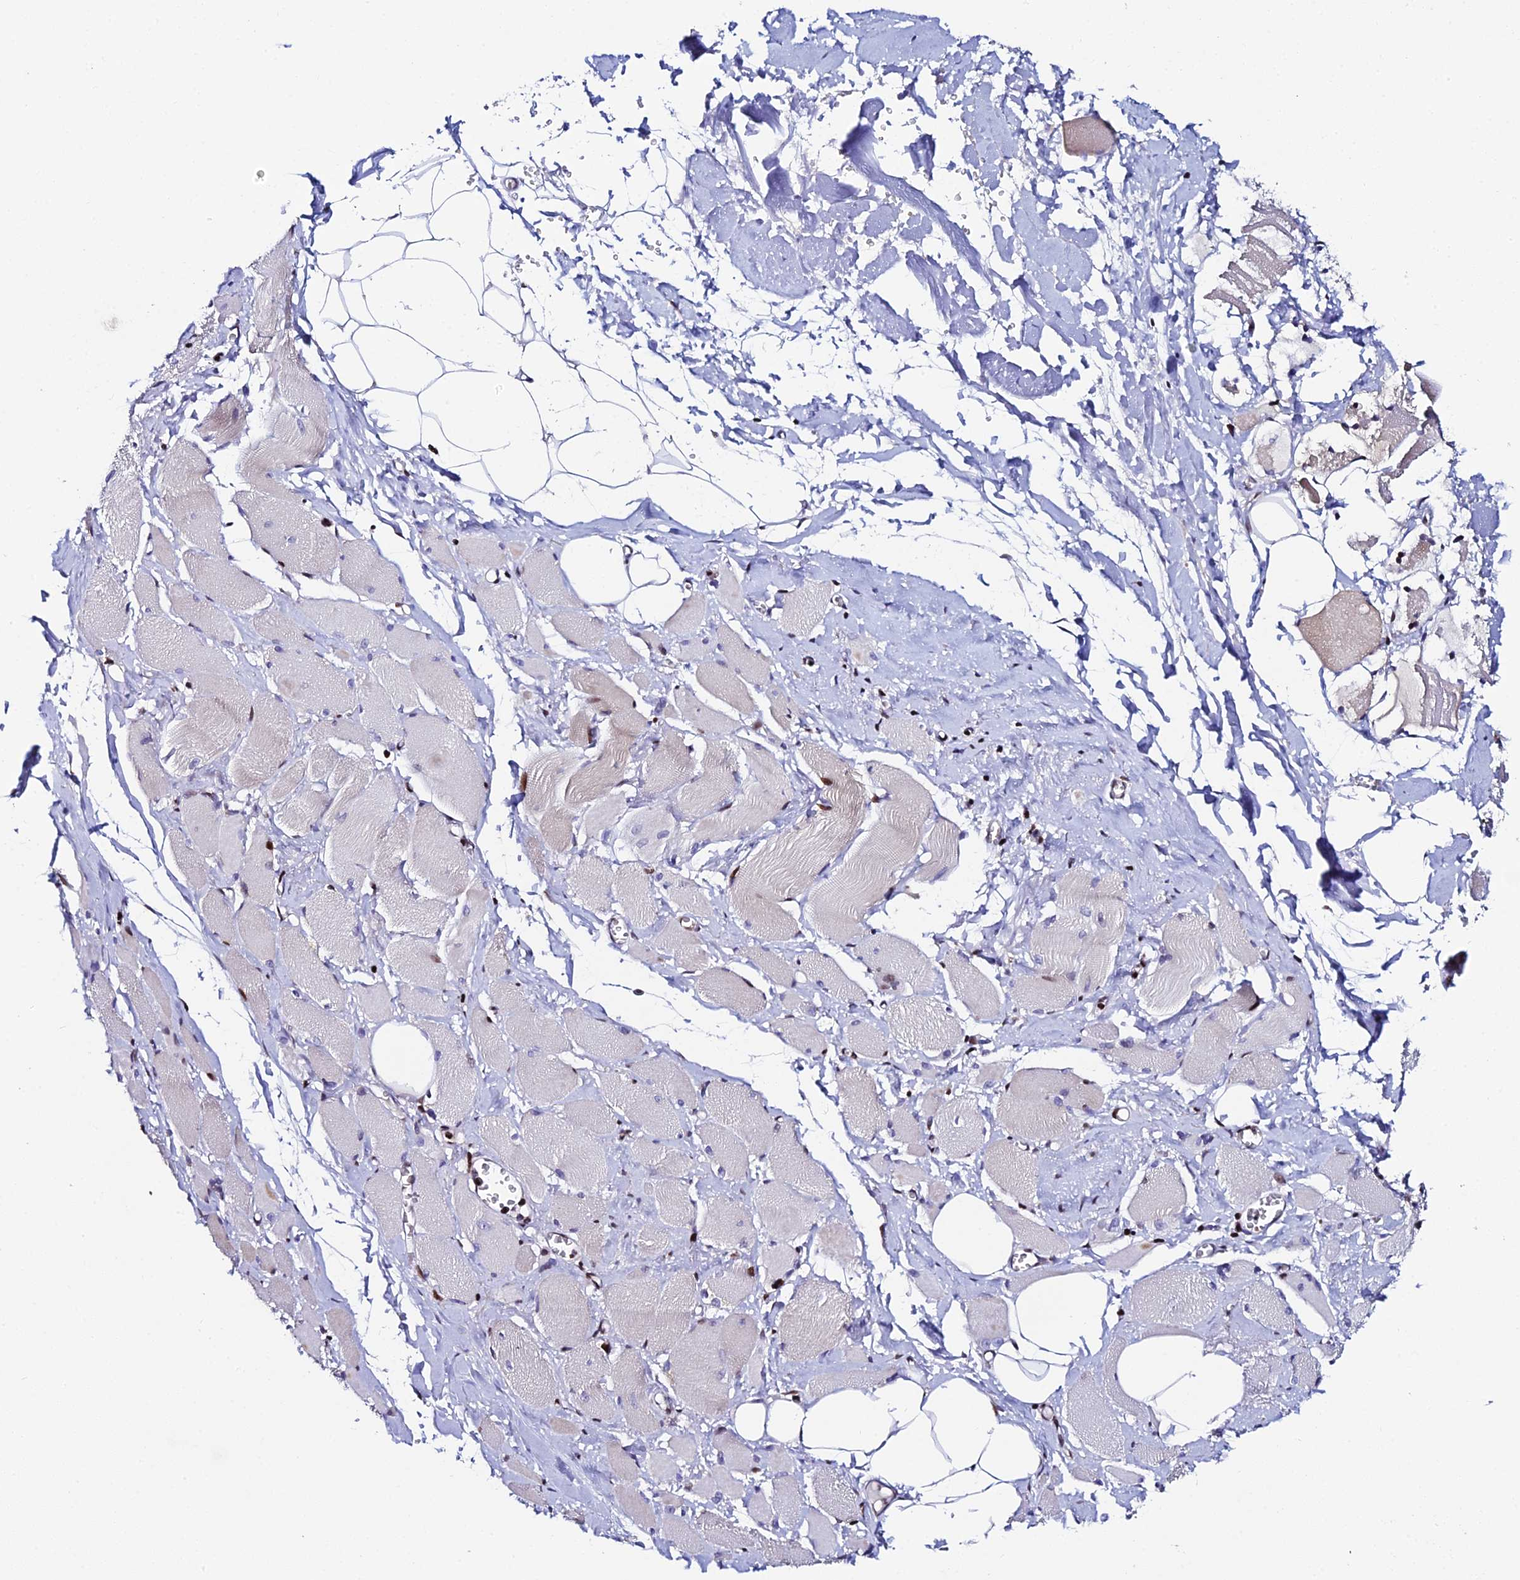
{"staining": {"intensity": "moderate", "quantity": "25%-75%", "location": "nuclear"}, "tissue": "skeletal muscle", "cell_type": "Myocytes", "image_type": "normal", "snomed": [{"axis": "morphology", "description": "Normal tissue, NOS"}, {"axis": "morphology", "description": "Basal cell carcinoma"}, {"axis": "topography", "description": "Skeletal muscle"}], "caption": "Skeletal muscle stained with immunohistochemistry demonstrates moderate nuclear staining in about 25%-75% of myocytes.", "gene": "MYNN", "patient": {"sex": "female", "age": 64}}